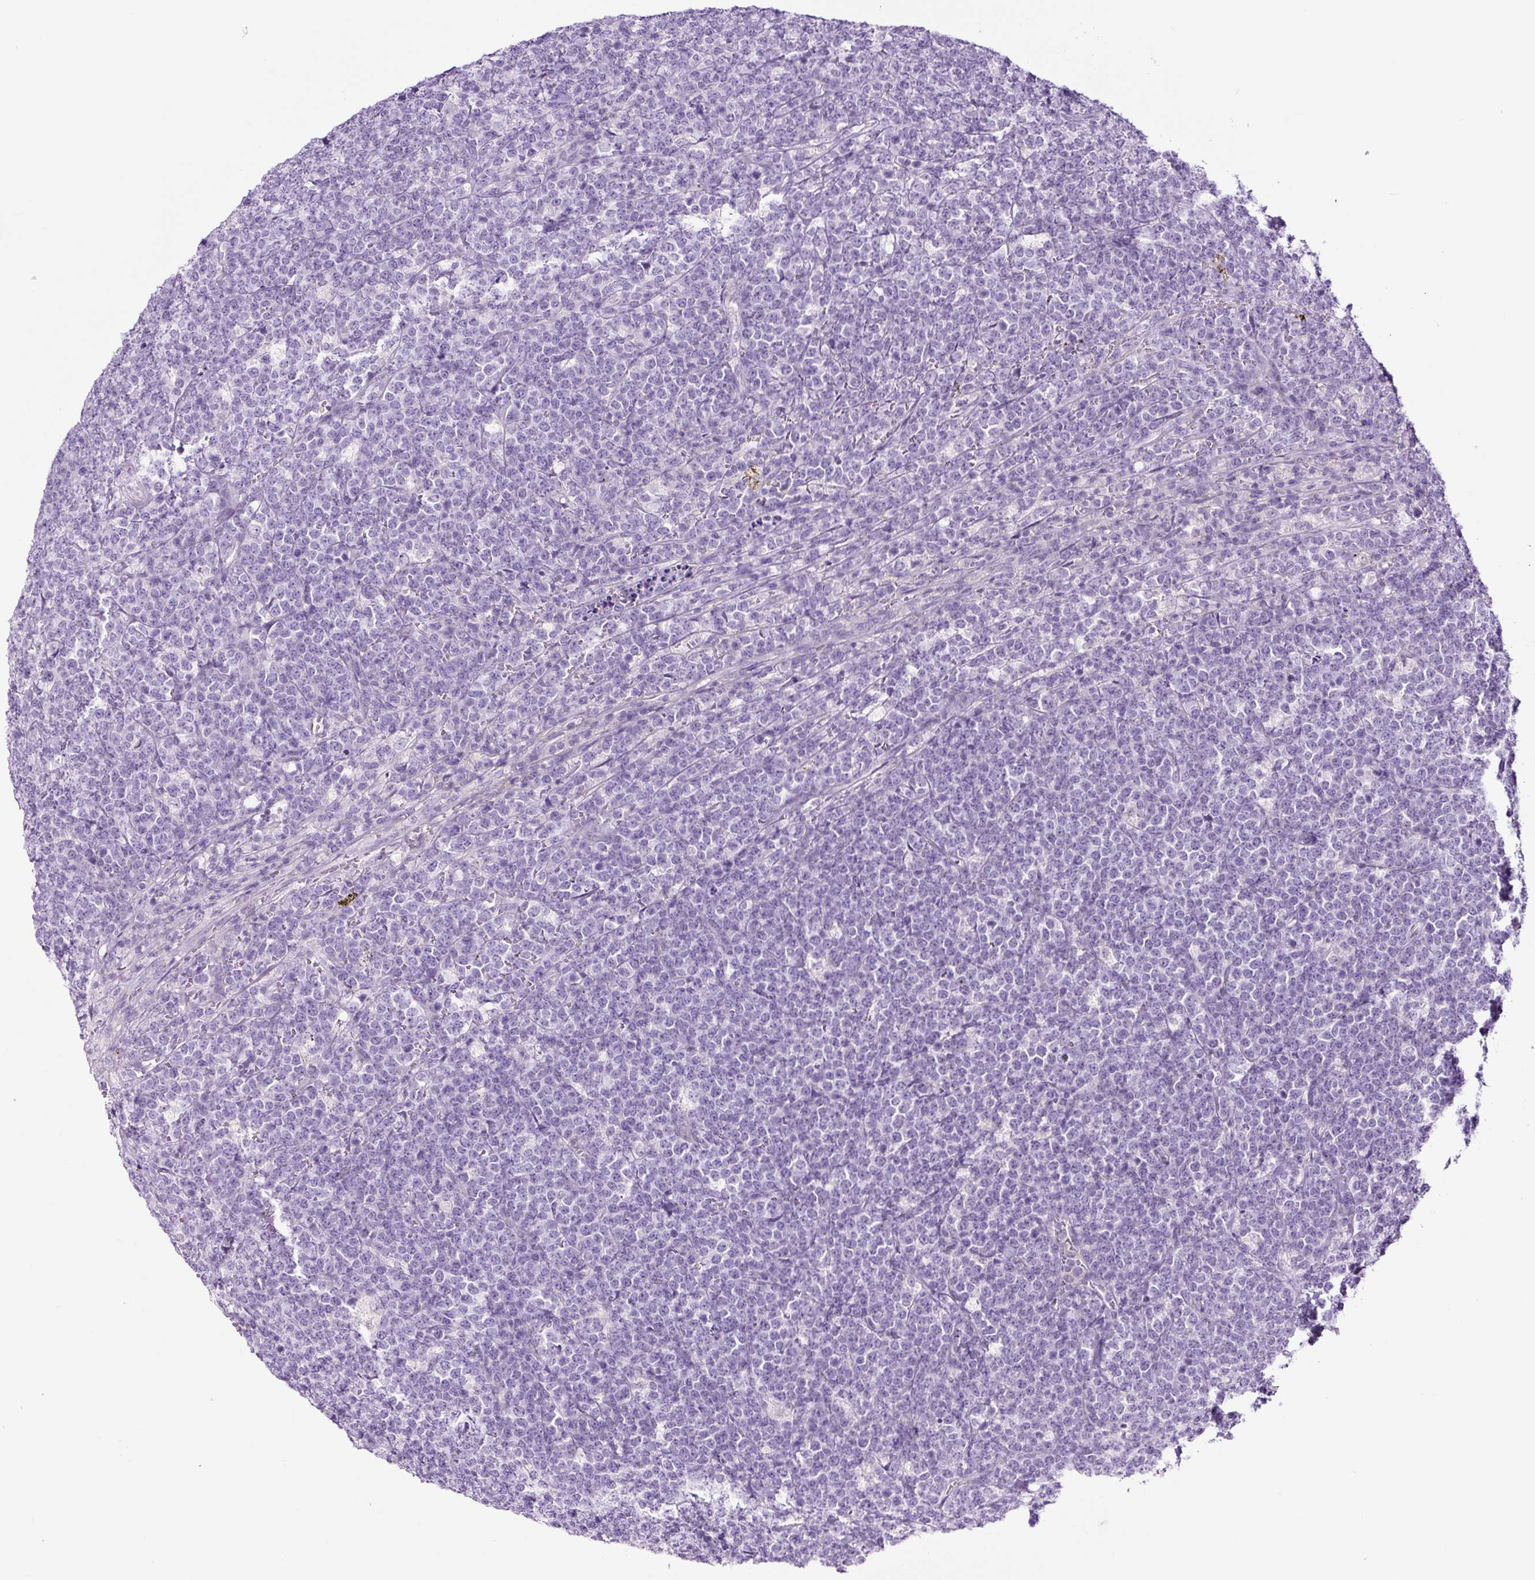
{"staining": {"intensity": "negative", "quantity": "none", "location": "none"}, "tissue": "lymphoma", "cell_type": "Tumor cells", "image_type": "cancer", "snomed": [{"axis": "morphology", "description": "Malignant lymphoma, non-Hodgkin's type, High grade"}, {"axis": "topography", "description": "Small intestine"}, {"axis": "topography", "description": "Colon"}], "caption": "Immunohistochemical staining of high-grade malignant lymphoma, non-Hodgkin's type exhibits no significant expression in tumor cells.", "gene": "RNF212B", "patient": {"sex": "male", "age": 8}}